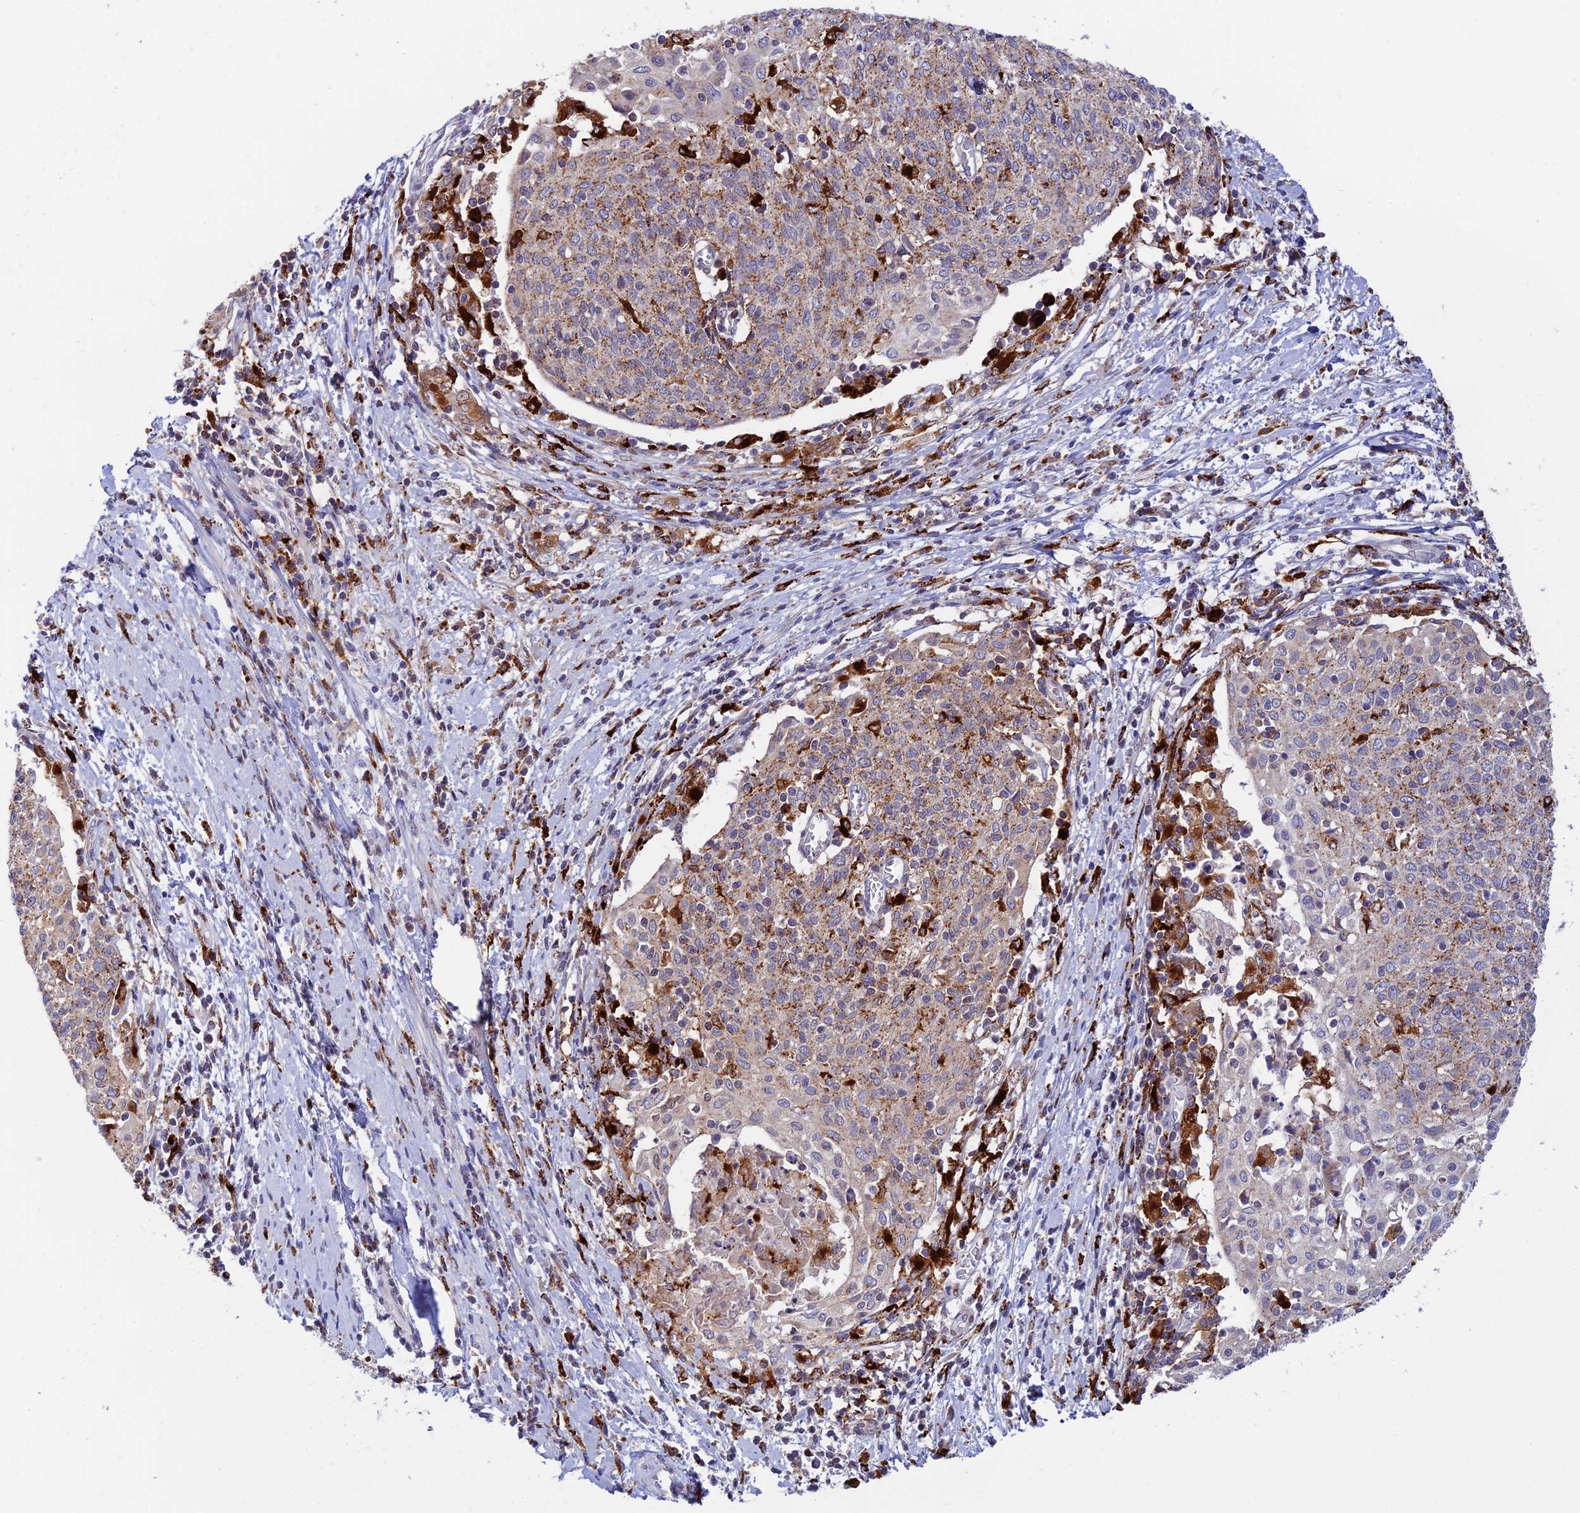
{"staining": {"intensity": "moderate", "quantity": "25%-75%", "location": "cytoplasmic/membranous"}, "tissue": "cervical cancer", "cell_type": "Tumor cells", "image_type": "cancer", "snomed": [{"axis": "morphology", "description": "Squamous cell carcinoma, NOS"}, {"axis": "topography", "description": "Cervix"}], "caption": "A brown stain highlights moderate cytoplasmic/membranous expression of a protein in cervical cancer (squamous cell carcinoma) tumor cells.", "gene": "HIC1", "patient": {"sex": "female", "age": 52}}